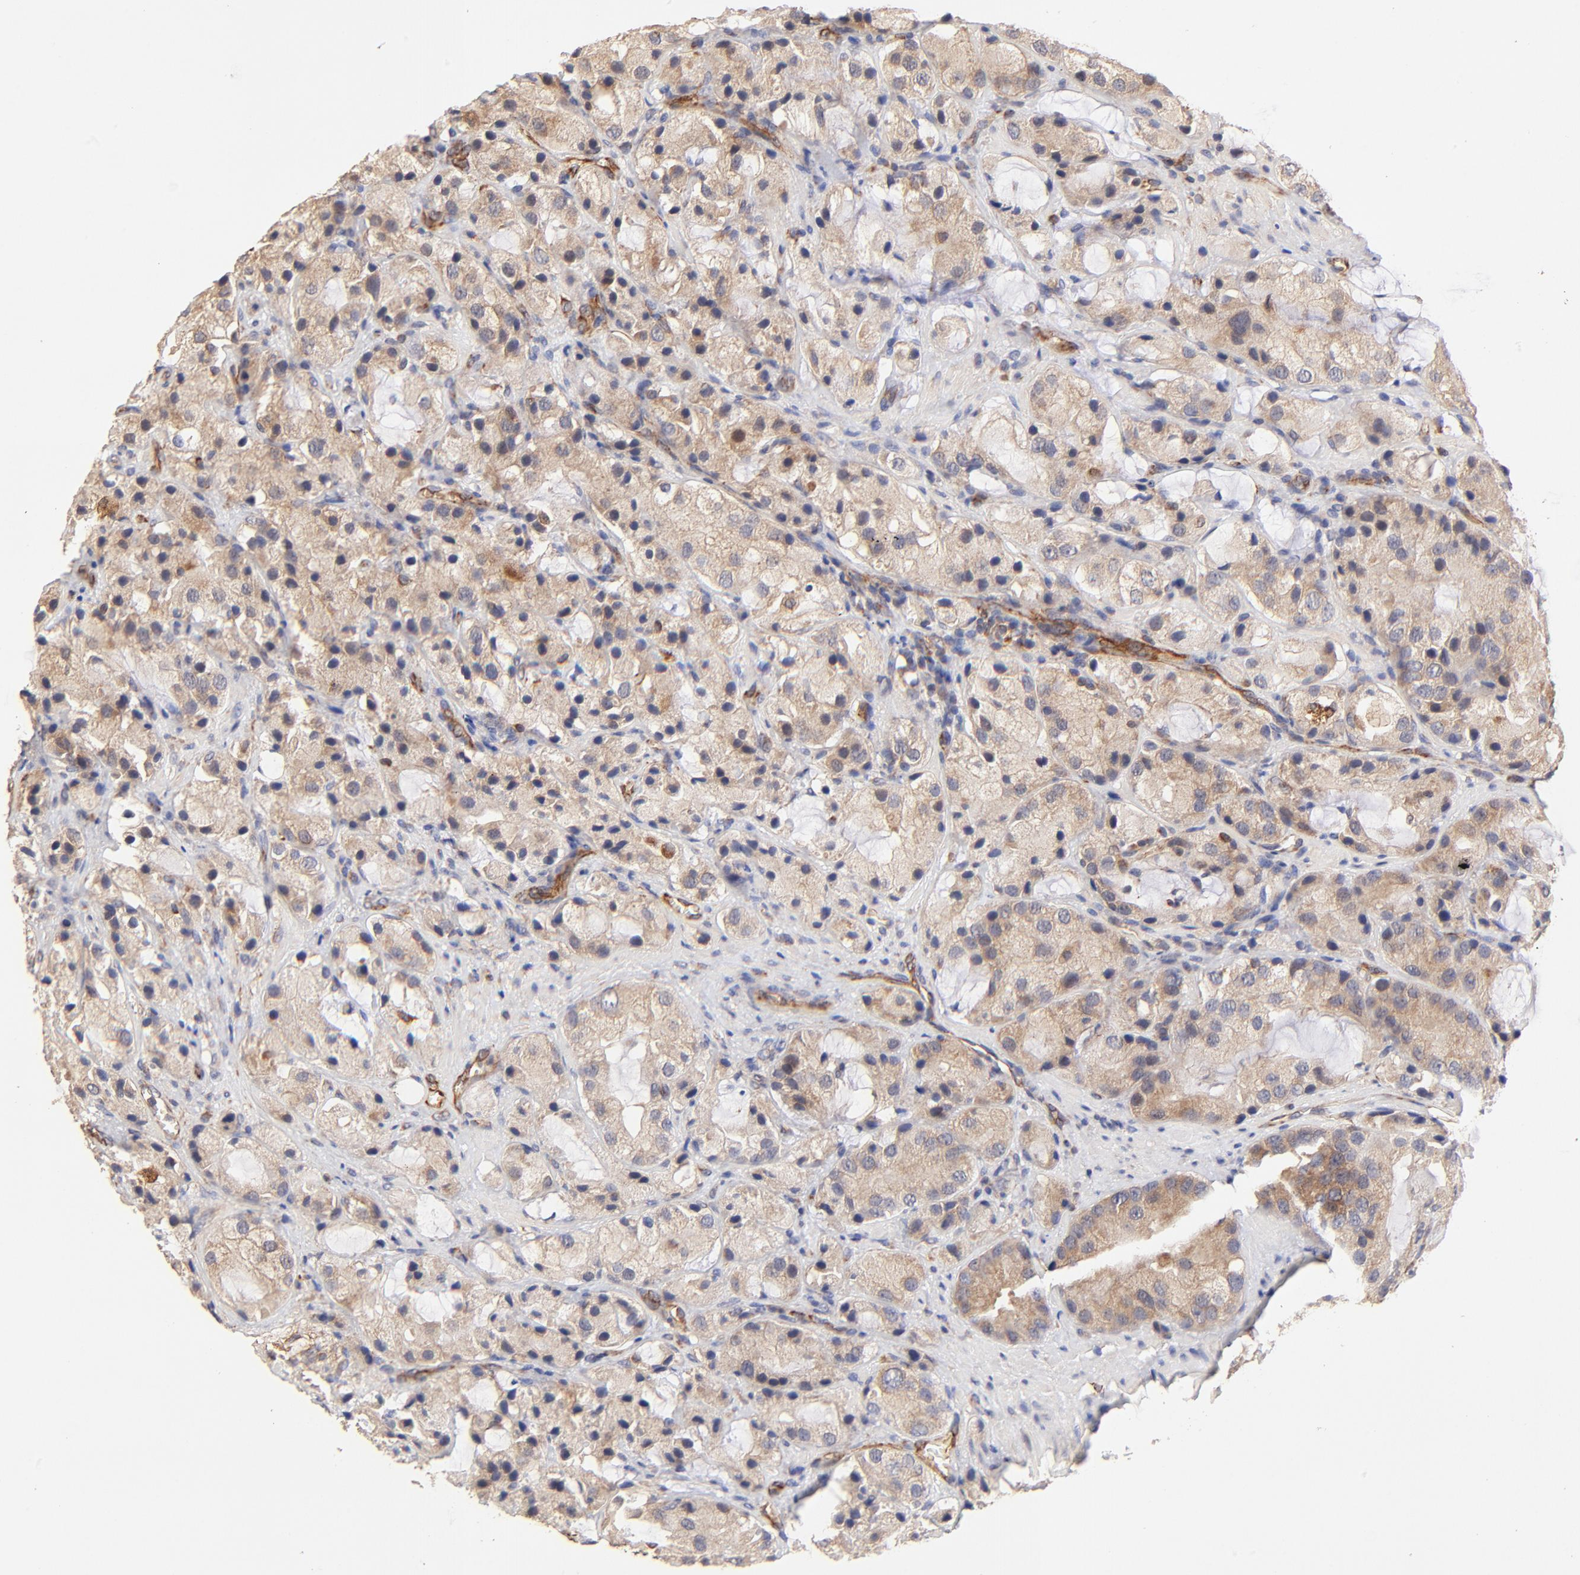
{"staining": {"intensity": "weak", "quantity": ">75%", "location": "cytoplasmic/membranous"}, "tissue": "prostate cancer", "cell_type": "Tumor cells", "image_type": "cancer", "snomed": [{"axis": "morphology", "description": "Adenocarcinoma, High grade"}, {"axis": "topography", "description": "Prostate"}], "caption": "Prostate cancer (adenocarcinoma (high-grade)) stained with a brown dye exhibits weak cytoplasmic/membranous positive positivity in approximately >75% of tumor cells.", "gene": "TNFAIP3", "patient": {"sex": "male", "age": 70}}